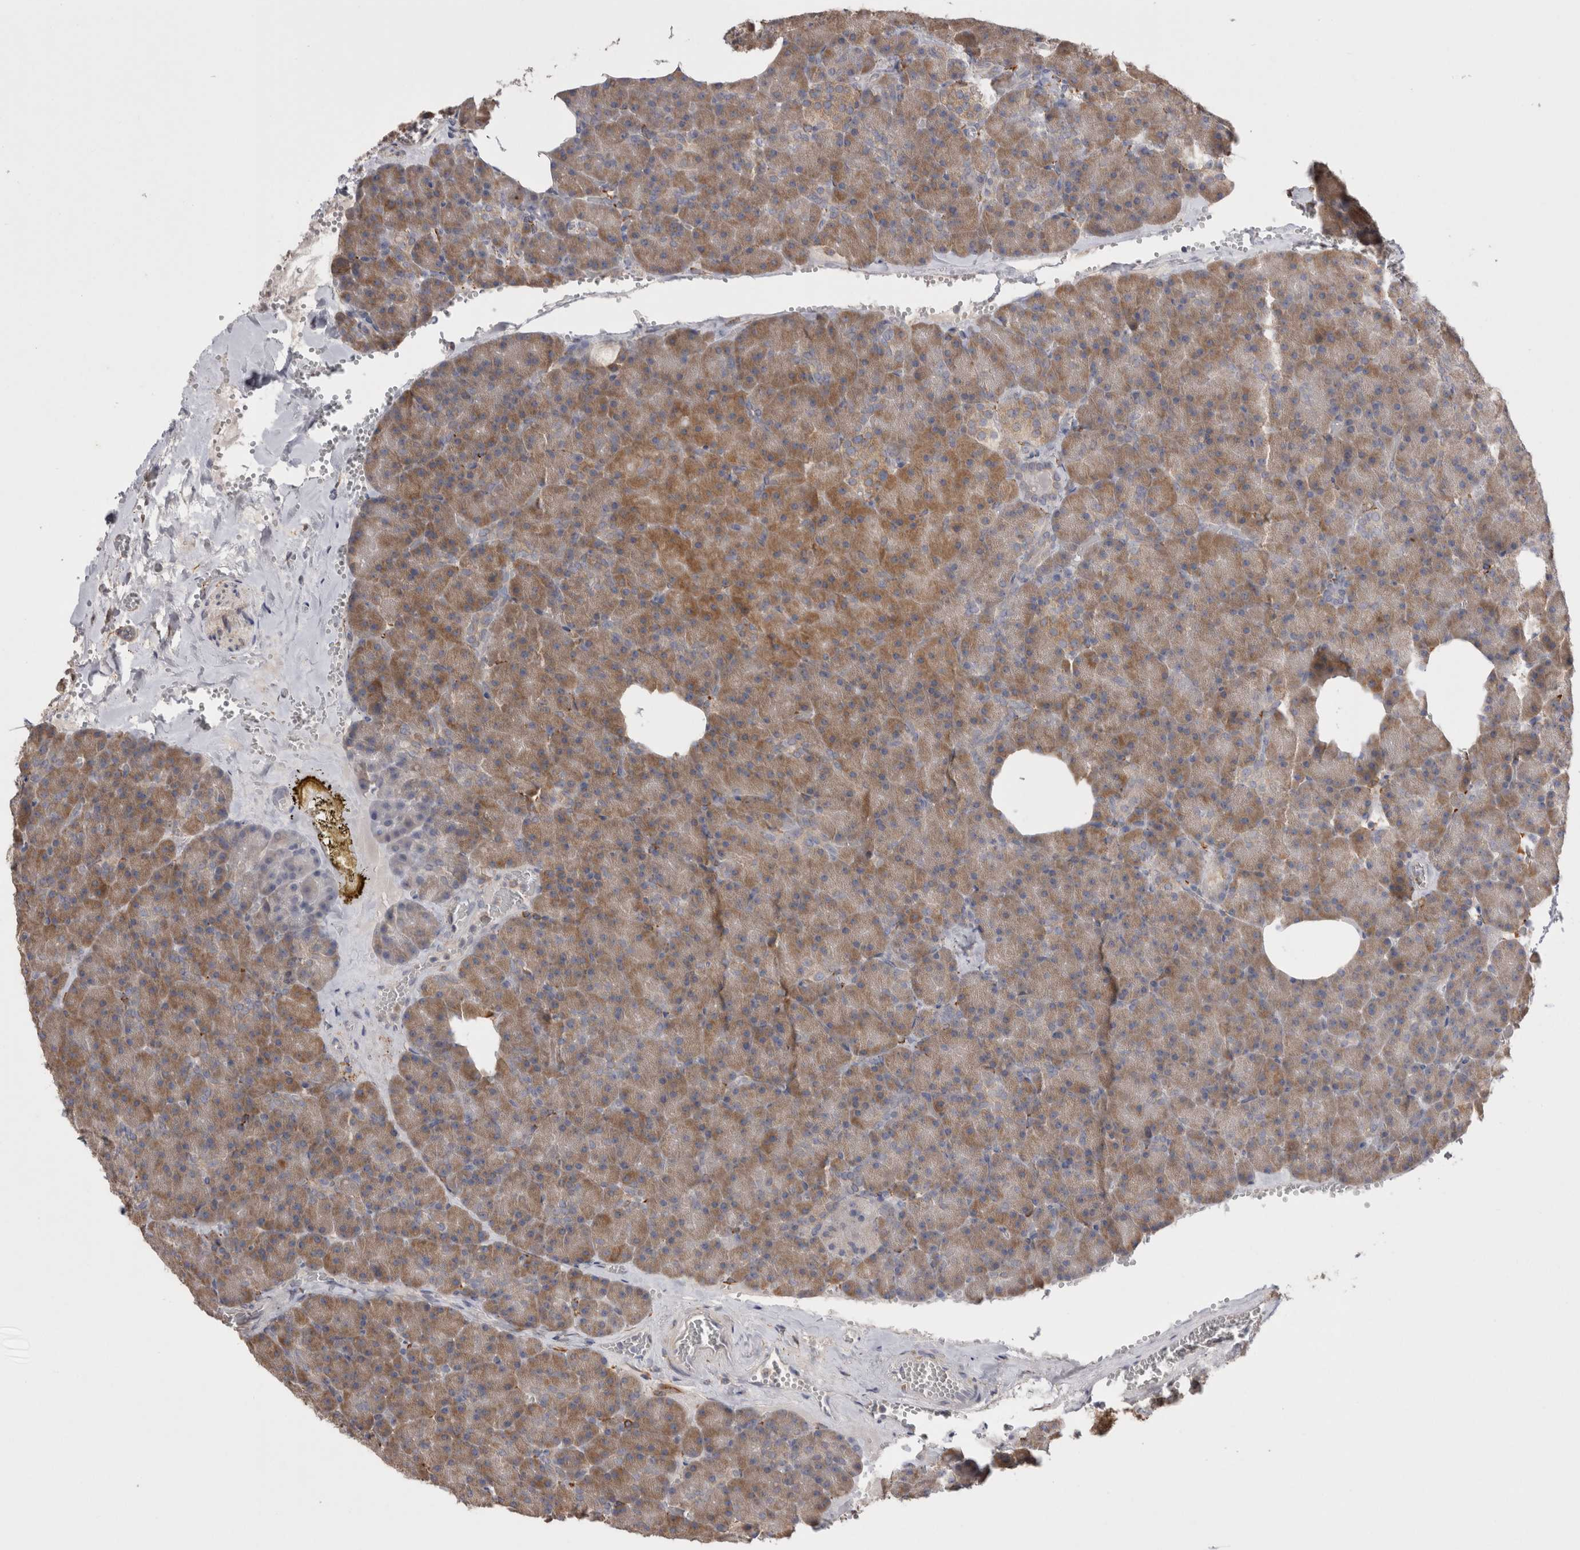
{"staining": {"intensity": "moderate", "quantity": ">75%", "location": "cytoplasmic/membranous"}, "tissue": "pancreas", "cell_type": "Exocrine glandular cells", "image_type": "normal", "snomed": [{"axis": "morphology", "description": "Normal tissue, NOS"}, {"axis": "morphology", "description": "Carcinoid, malignant, NOS"}, {"axis": "topography", "description": "Pancreas"}], "caption": "A brown stain labels moderate cytoplasmic/membranous staining of a protein in exocrine glandular cells of benign pancreas. The protein of interest is stained brown, and the nuclei are stained in blue (DAB IHC with brightfield microscopy, high magnification).", "gene": "LRPAP1", "patient": {"sex": "female", "age": 35}}